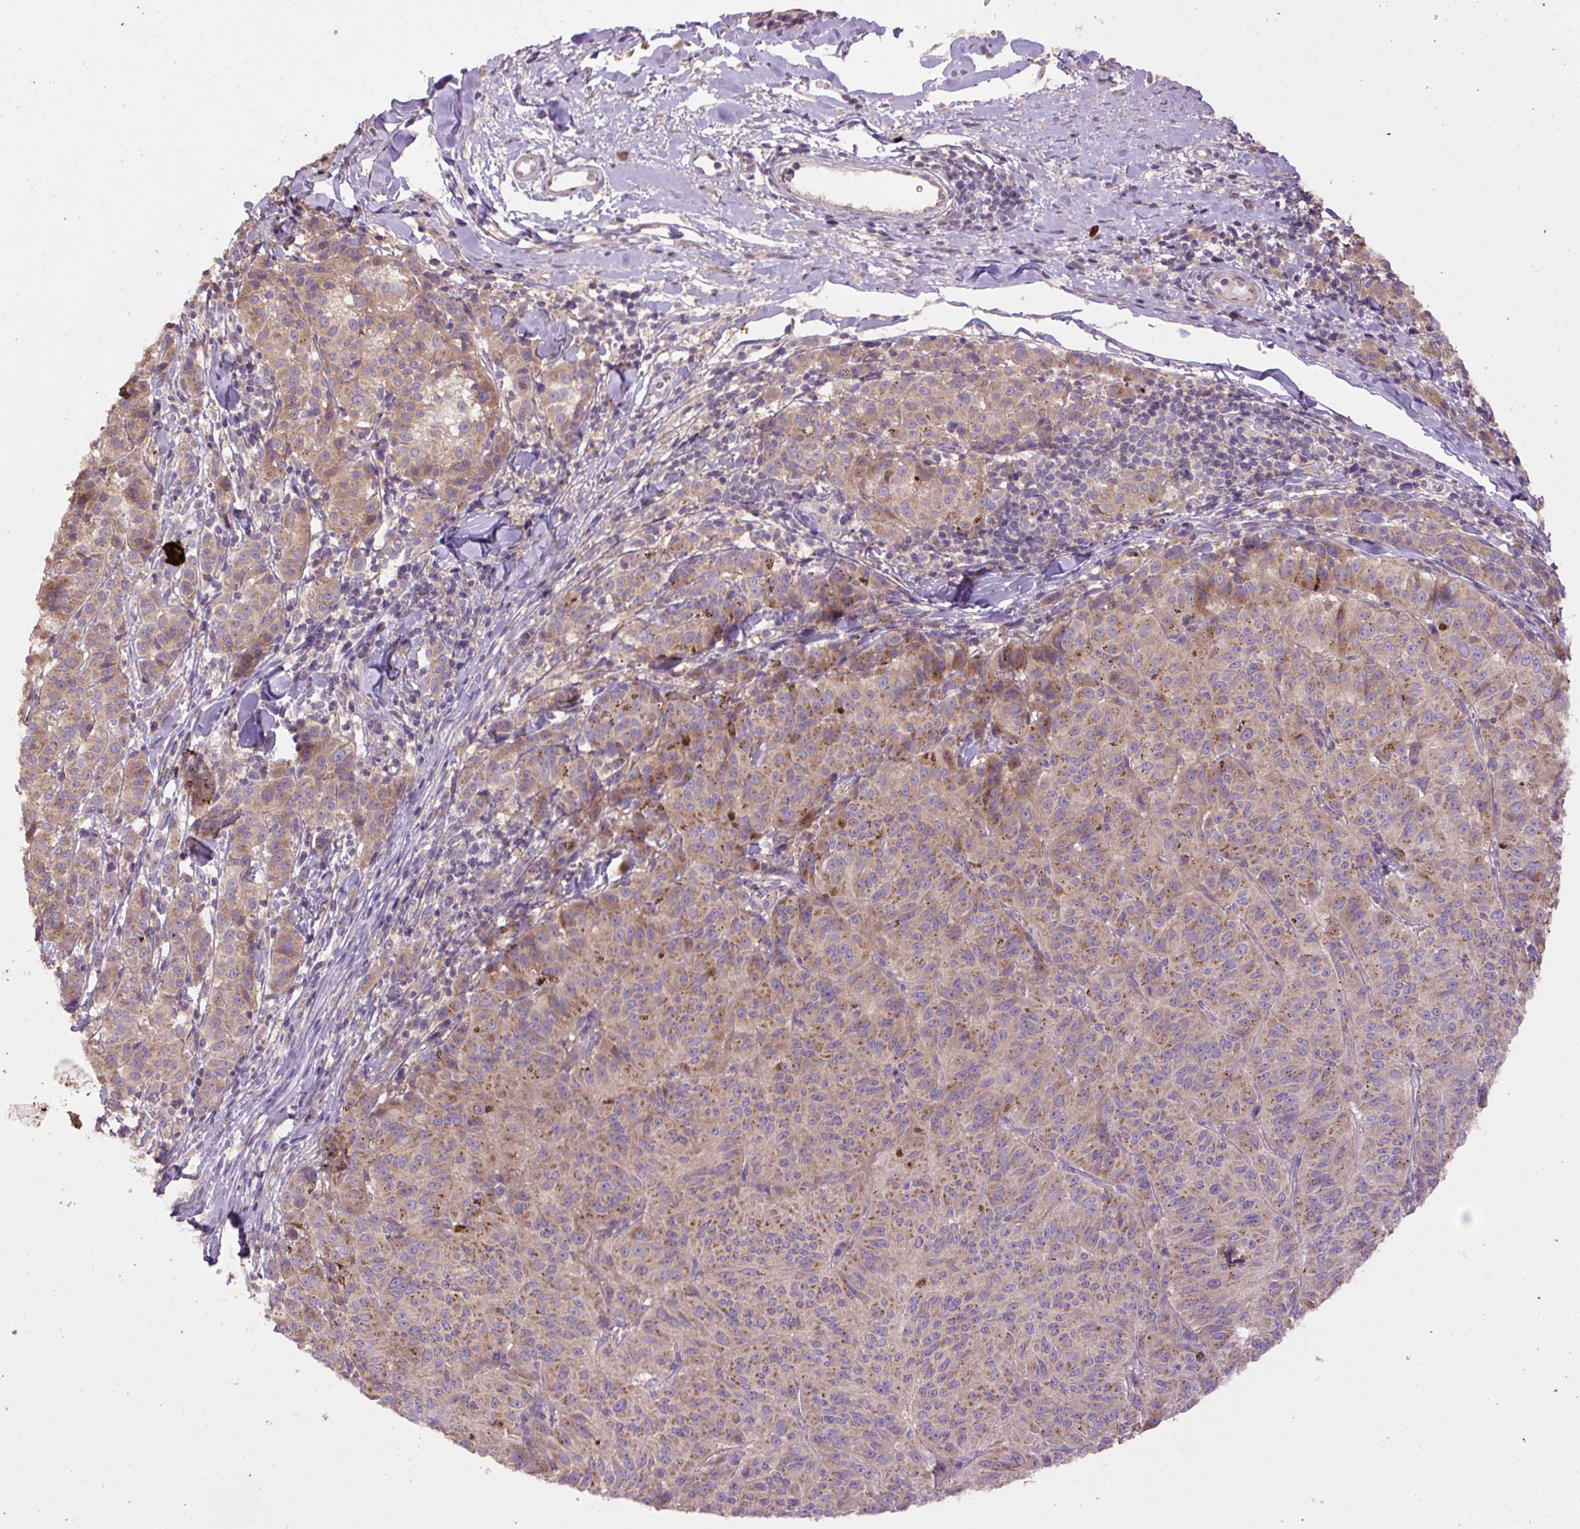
{"staining": {"intensity": "moderate", "quantity": ">75%", "location": "cytoplasmic/membranous"}, "tissue": "melanoma", "cell_type": "Tumor cells", "image_type": "cancer", "snomed": [{"axis": "morphology", "description": "Malignant melanoma, NOS"}, {"axis": "topography", "description": "Skin"}], "caption": "Human melanoma stained with a brown dye exhibits moderate cytoplasmic/membranous positive staining in approximately >75% of tumor cells.", "gene": "ABR", "patient": {"sex": "female", "age": 72}}